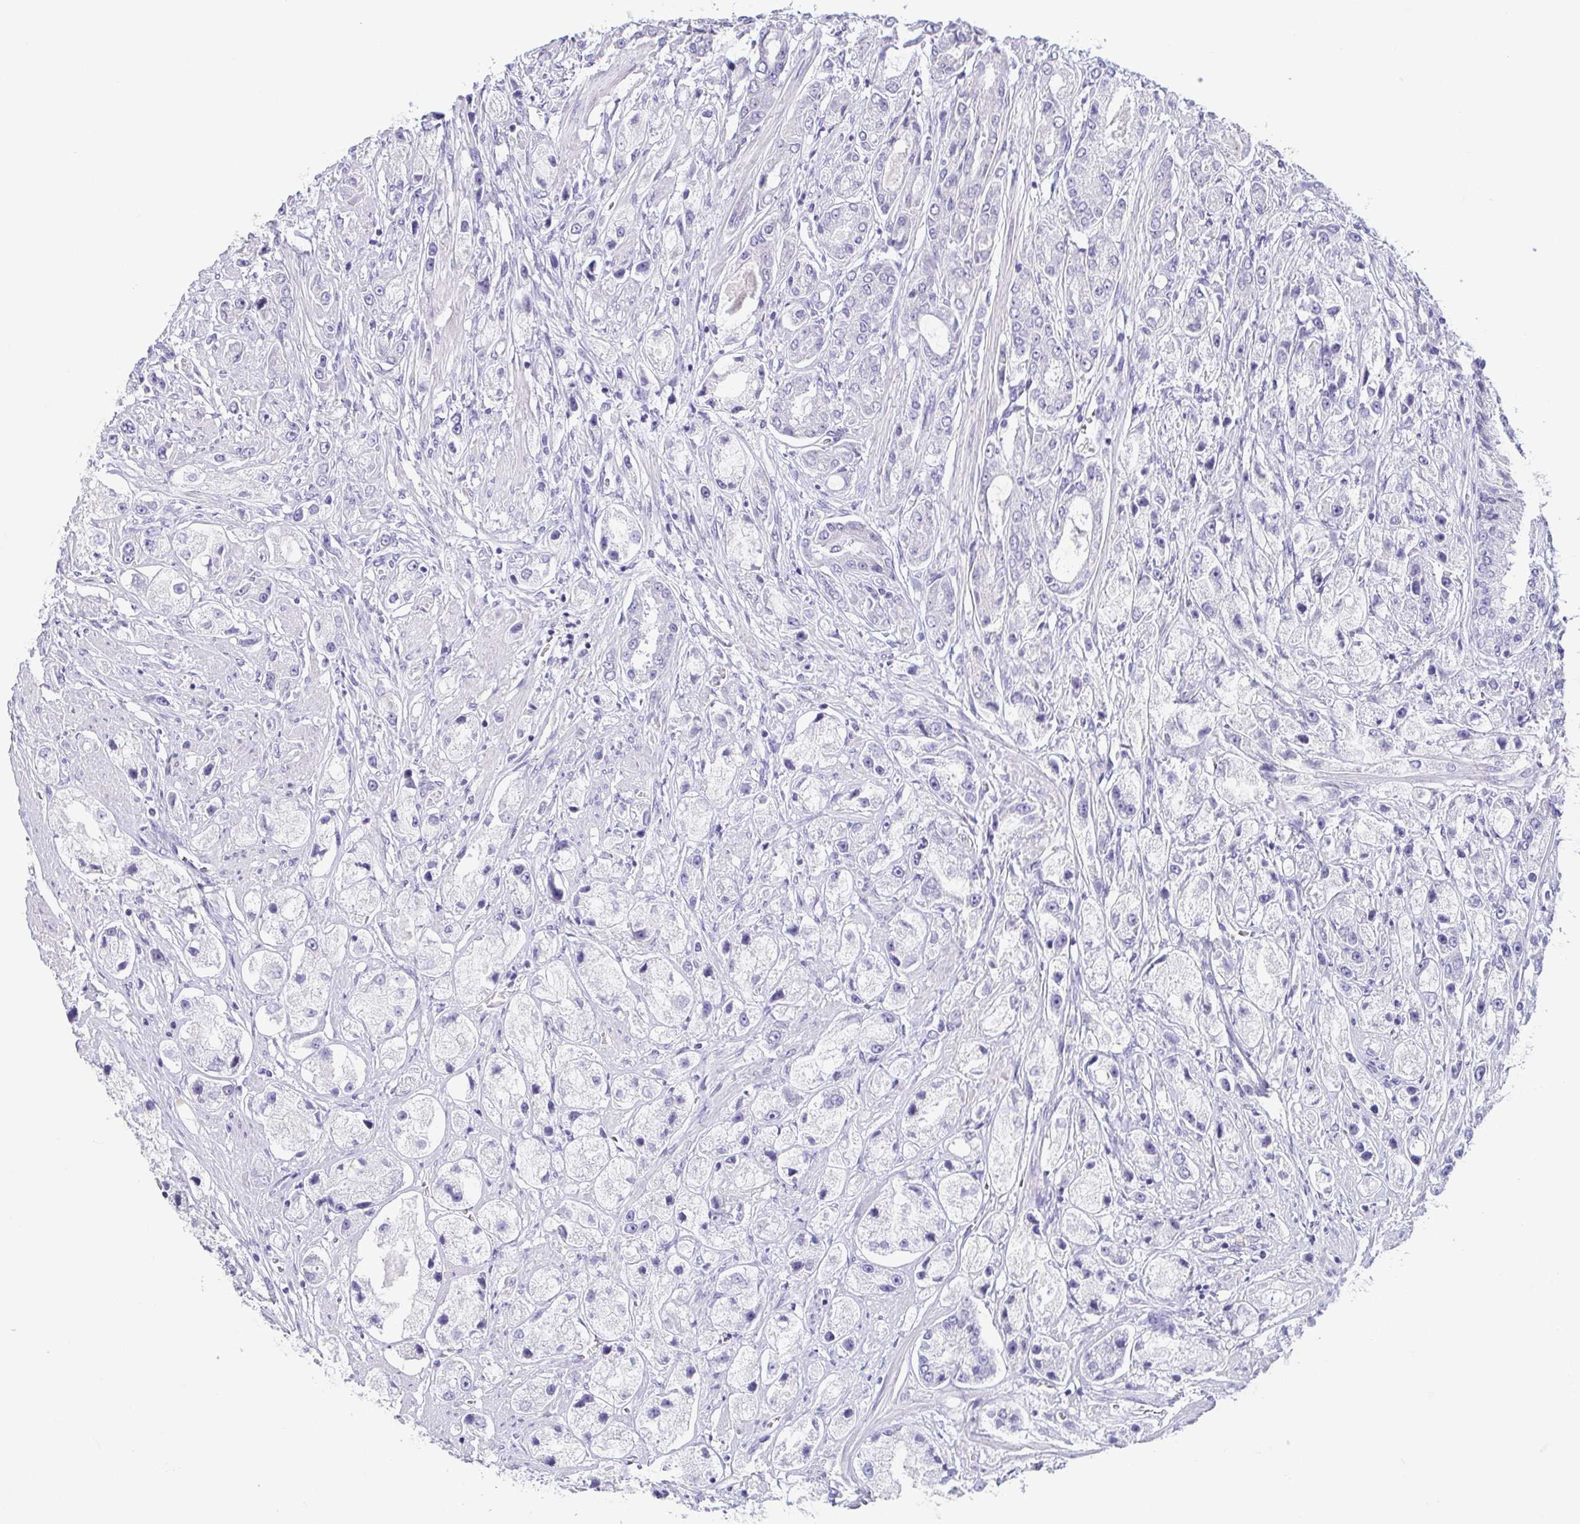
{"staining": {"intensity": "negative", "quantity": "none", "location": "none"}, "tissue": "prostate cancer", "cell_type": "Tumor cells", "image_type": "cancer", "snomed": [{"axis": "morphology", "description": "Adenocarcinoma, High grade"}, {"axis": "topography", "description": "Prostate"}], "caption": "The immunohistochemistry micrograph has no significant positivity in tumor cells of prostate high-grade adenocarcinoma tissue.", "gene": "PRR27", "patient": {"sex": "male", "age": 67}}